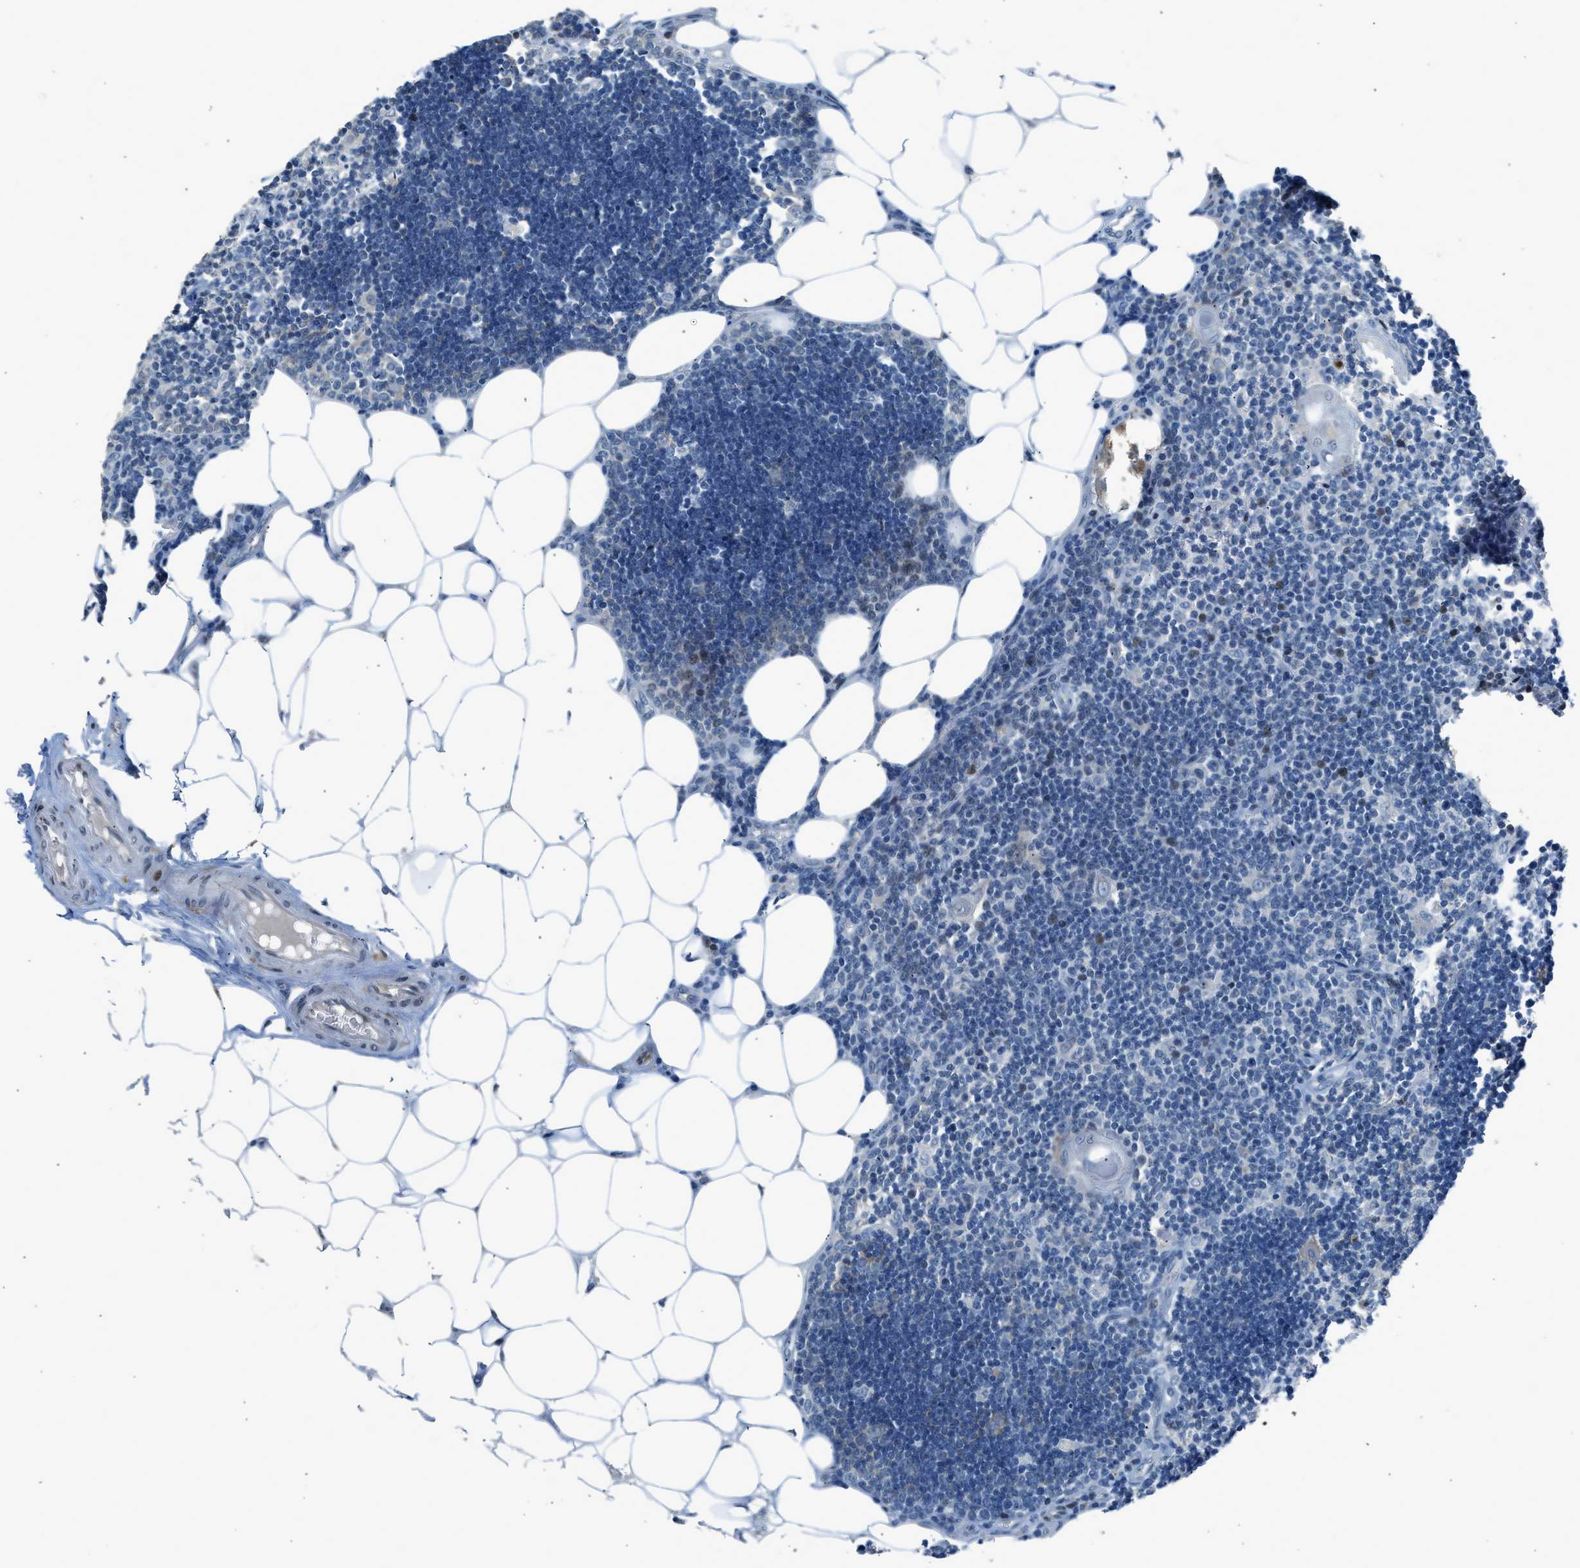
{"staining": {"intensity": "negative", "quantity": "none", "location": "none"}, "tissue": "lymph node", "cell_type": "Germinal center cells", "image_type": "normal", "snomed": [{"axis": "morphology", "description": "Normal tissue, NOS"}, {"axis": "topography", "description": "Lymph node"}], "caption": "Histopathology image shows no protein positivity in germinal center cells of unremarkable lymph node.", "gene": "RNF41", "patient": {"sex": "male", "age": 33}}